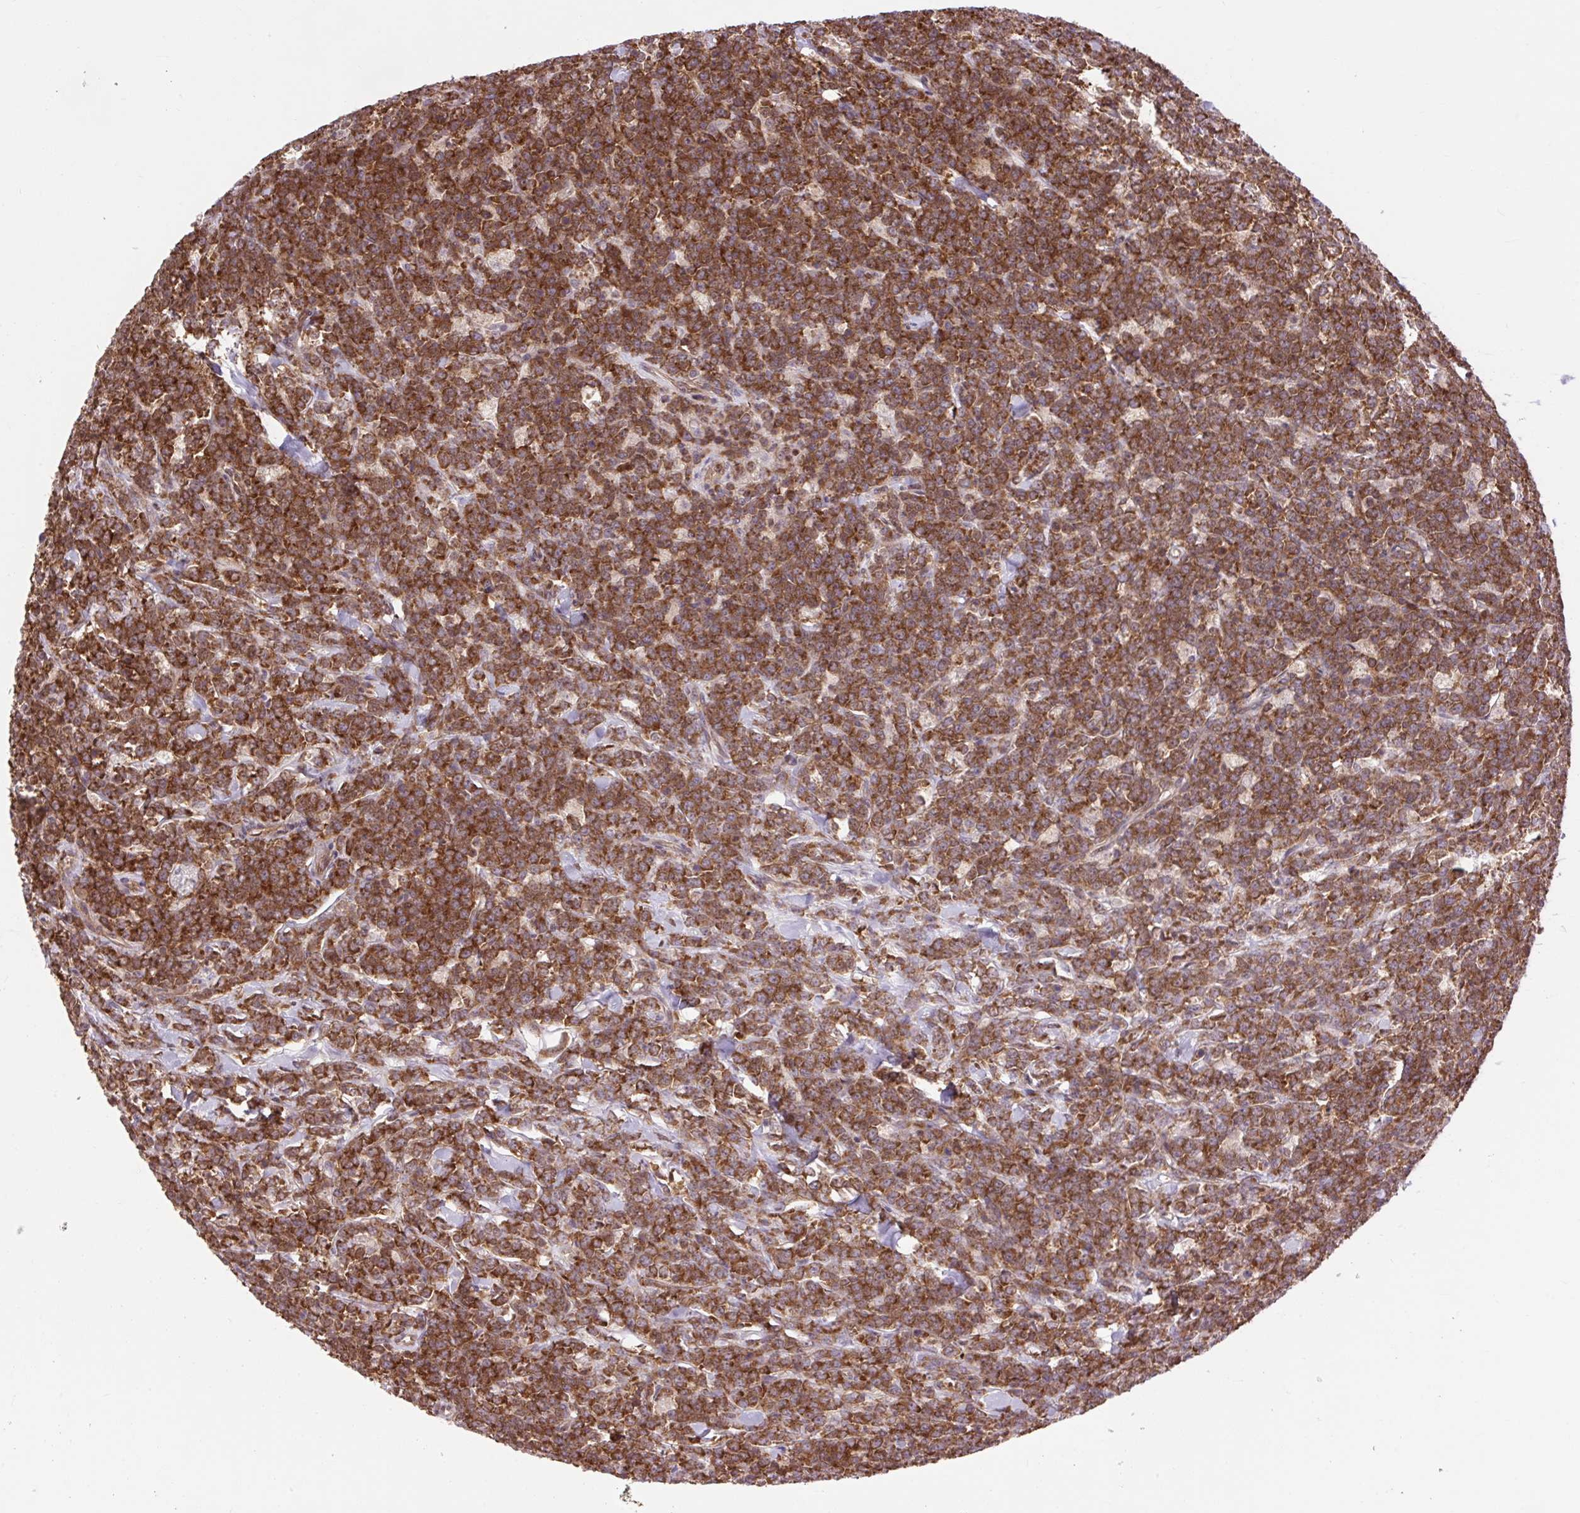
{"staining": {"intensity": "strong", "quantity": ">75%", "location": "cytoplasmic/membranous"}, "tissue": "lymphoma", "cell_type": "Tumor cells", "image_type": "cancer", "snomed": [{"axis": "morphology", "description": "Malignant lymphoma, non-Hodgkin's type, High grade"}, {"axis": "topography", "description": "Small intestine"}], "caption": "Immunohistochemical staining of high-grade malignant lymphoma, non-Hodgkin's type reveals strong cytoplasmic/membranous protein expression in approximately >75% of tumor cells.", "gene": "PLCG1", "patient": {"sex": "male", "age": 8}}